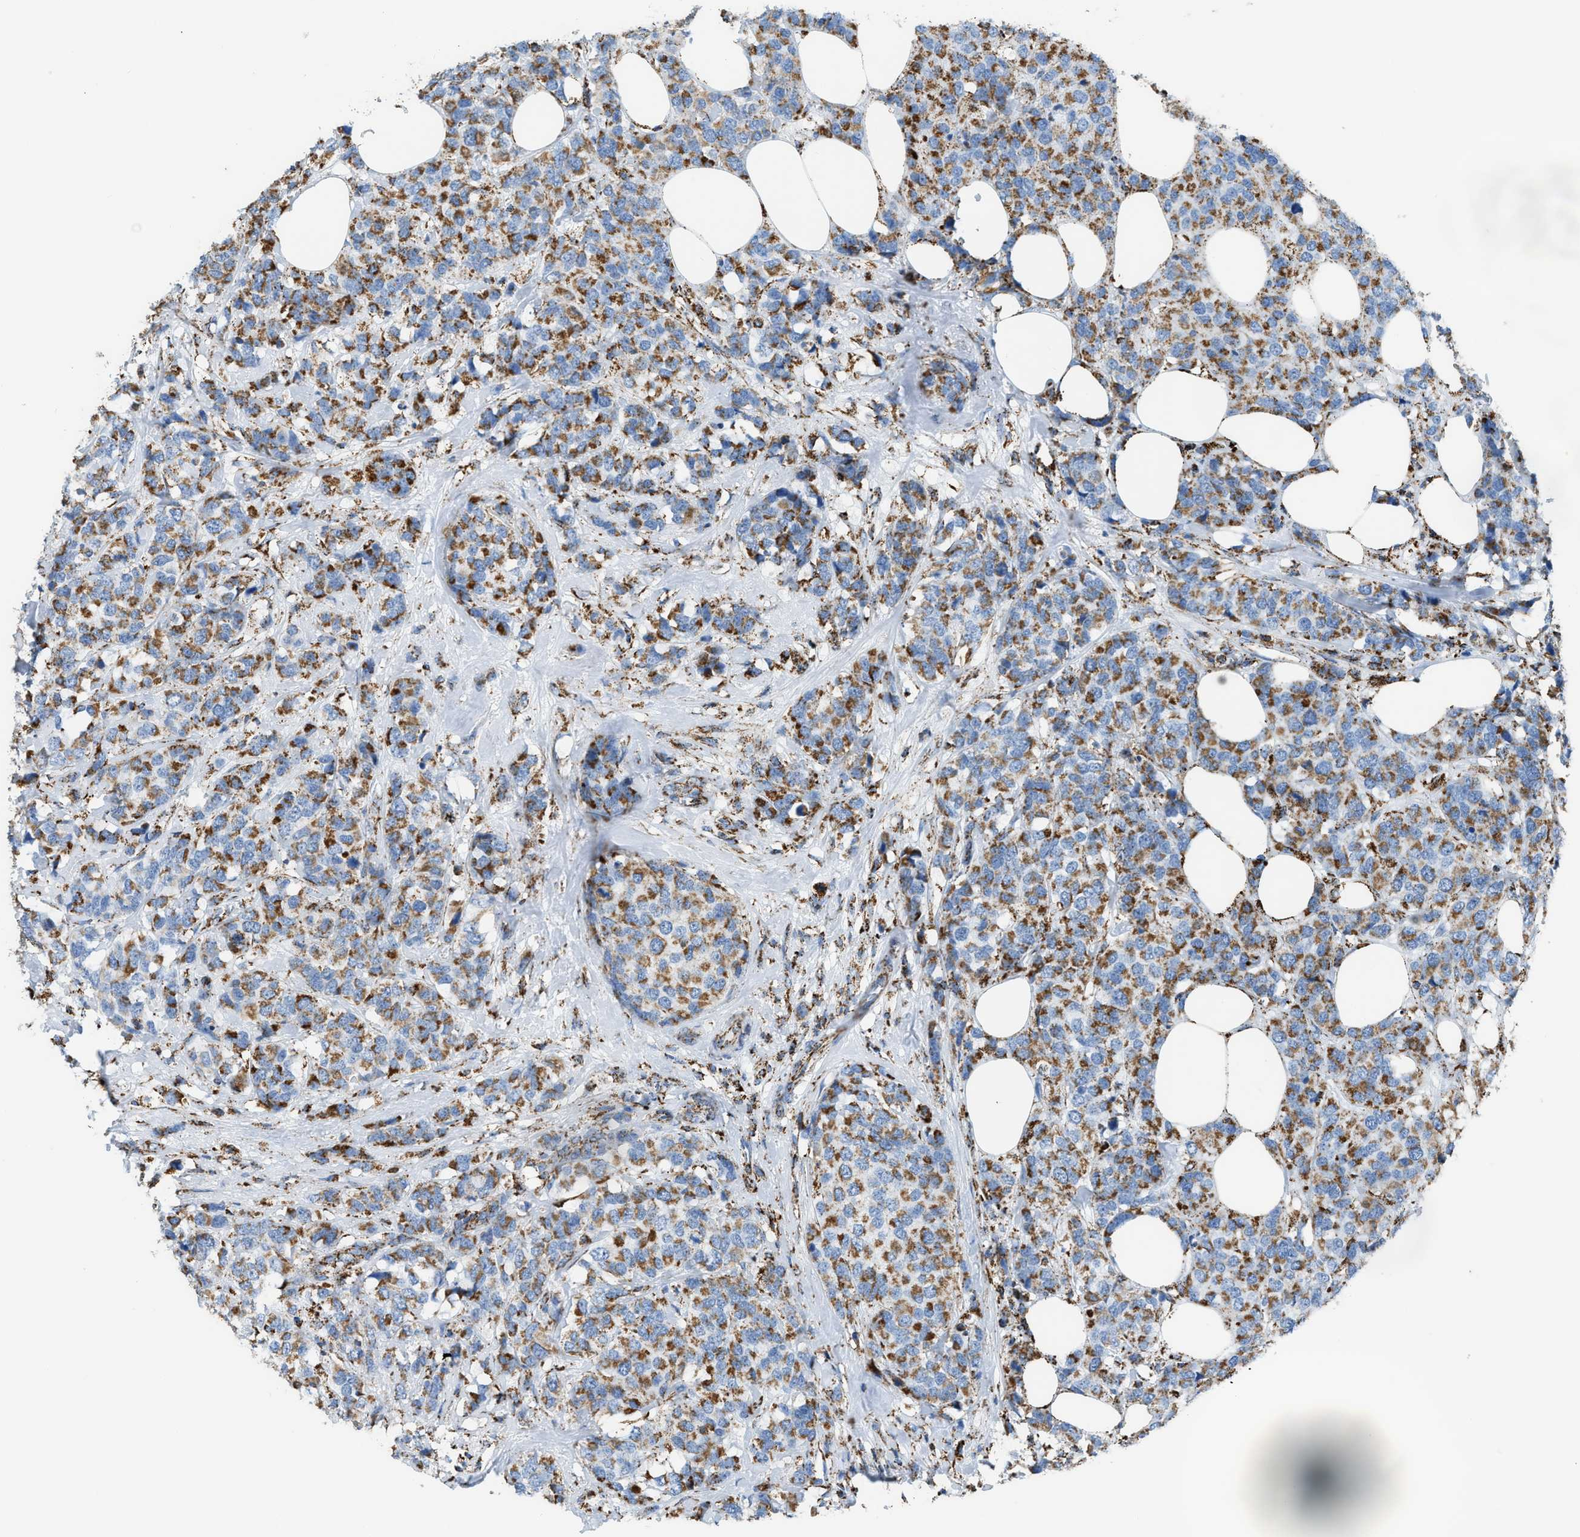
{"staining": {"intensity": "moderate", "quantity": ">75%", "location": "cytoplasmic/membranous"}, "tissue": "breast cancer", "cell_type": "Tumor cells", "image_type": "cancer", "snomed": [{"axis": "morphology", "description": "Lobular carcinoma"}, {"axis": "topography", "description": "Breast"}], "caption": "This photomicrograph demonstrates breast lobular carcinoma stained with IHC to label a protein in brown. The cytoplasmic/membranous of tumor cells show moderate positivity for the protein. Nuclei are counter-stained blue.", "gene": "ETFB", "patient": {"sex": "female", "age": 59}}